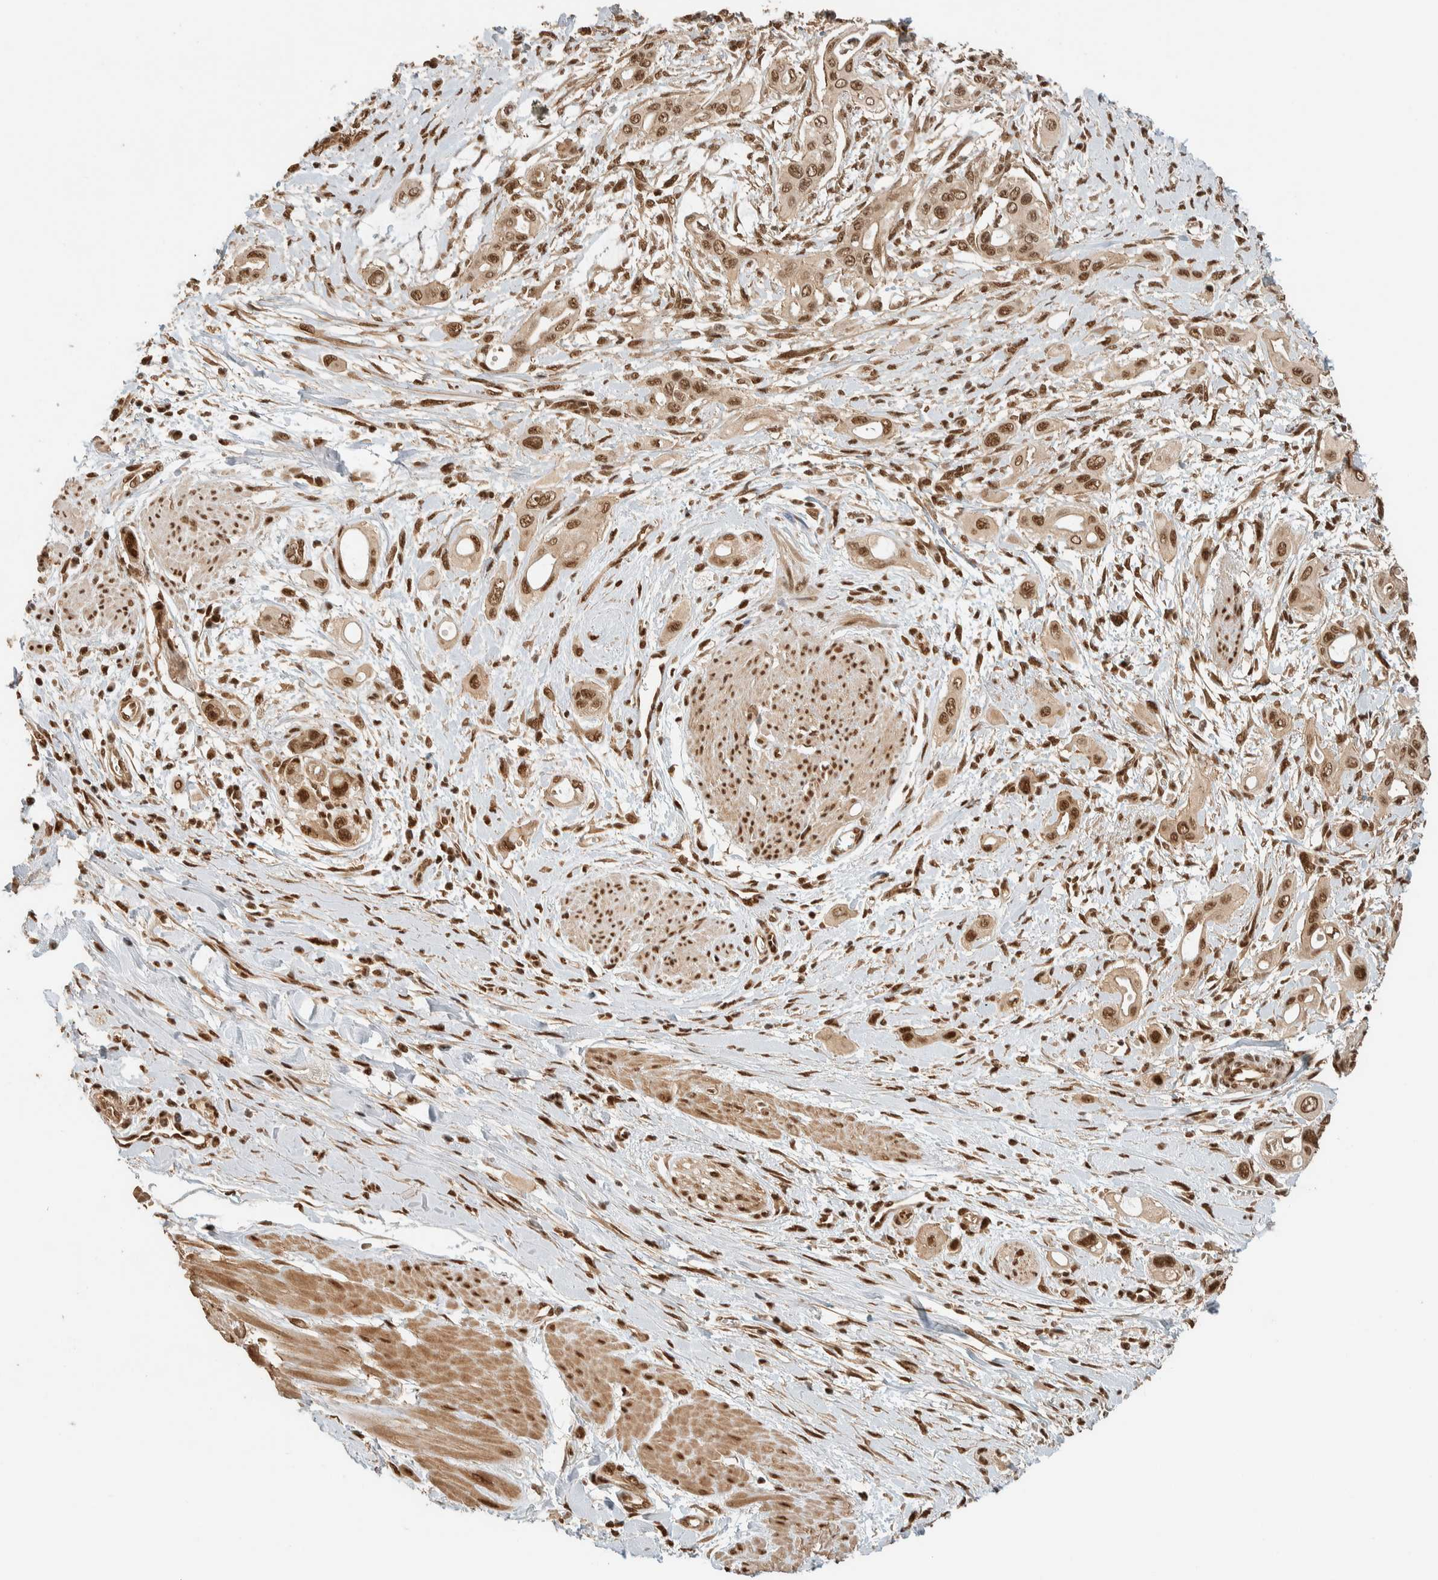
{"staining": {"intensity": "strong", "quantity": ">75%", "location": "cytoplasmic/membranous,nuclear"}, "tissue": "pancreatic cancer", "cell_type": "Tumor cells", "image_type": "cancer", "snomed": [{"axis": "morphology", "description": "Adenocarcinoma, NOS"}, {"axis": "topography", "description": "Pancreas"}], "caption": "Tumor cells show high levels of strong cytoplasmic/membranous and nuclear staining in about >75% of cells in pancreatic adenocarcinoma.", "gene": "ZBTB2", "patient": {"sex": "male", "age": 59}}